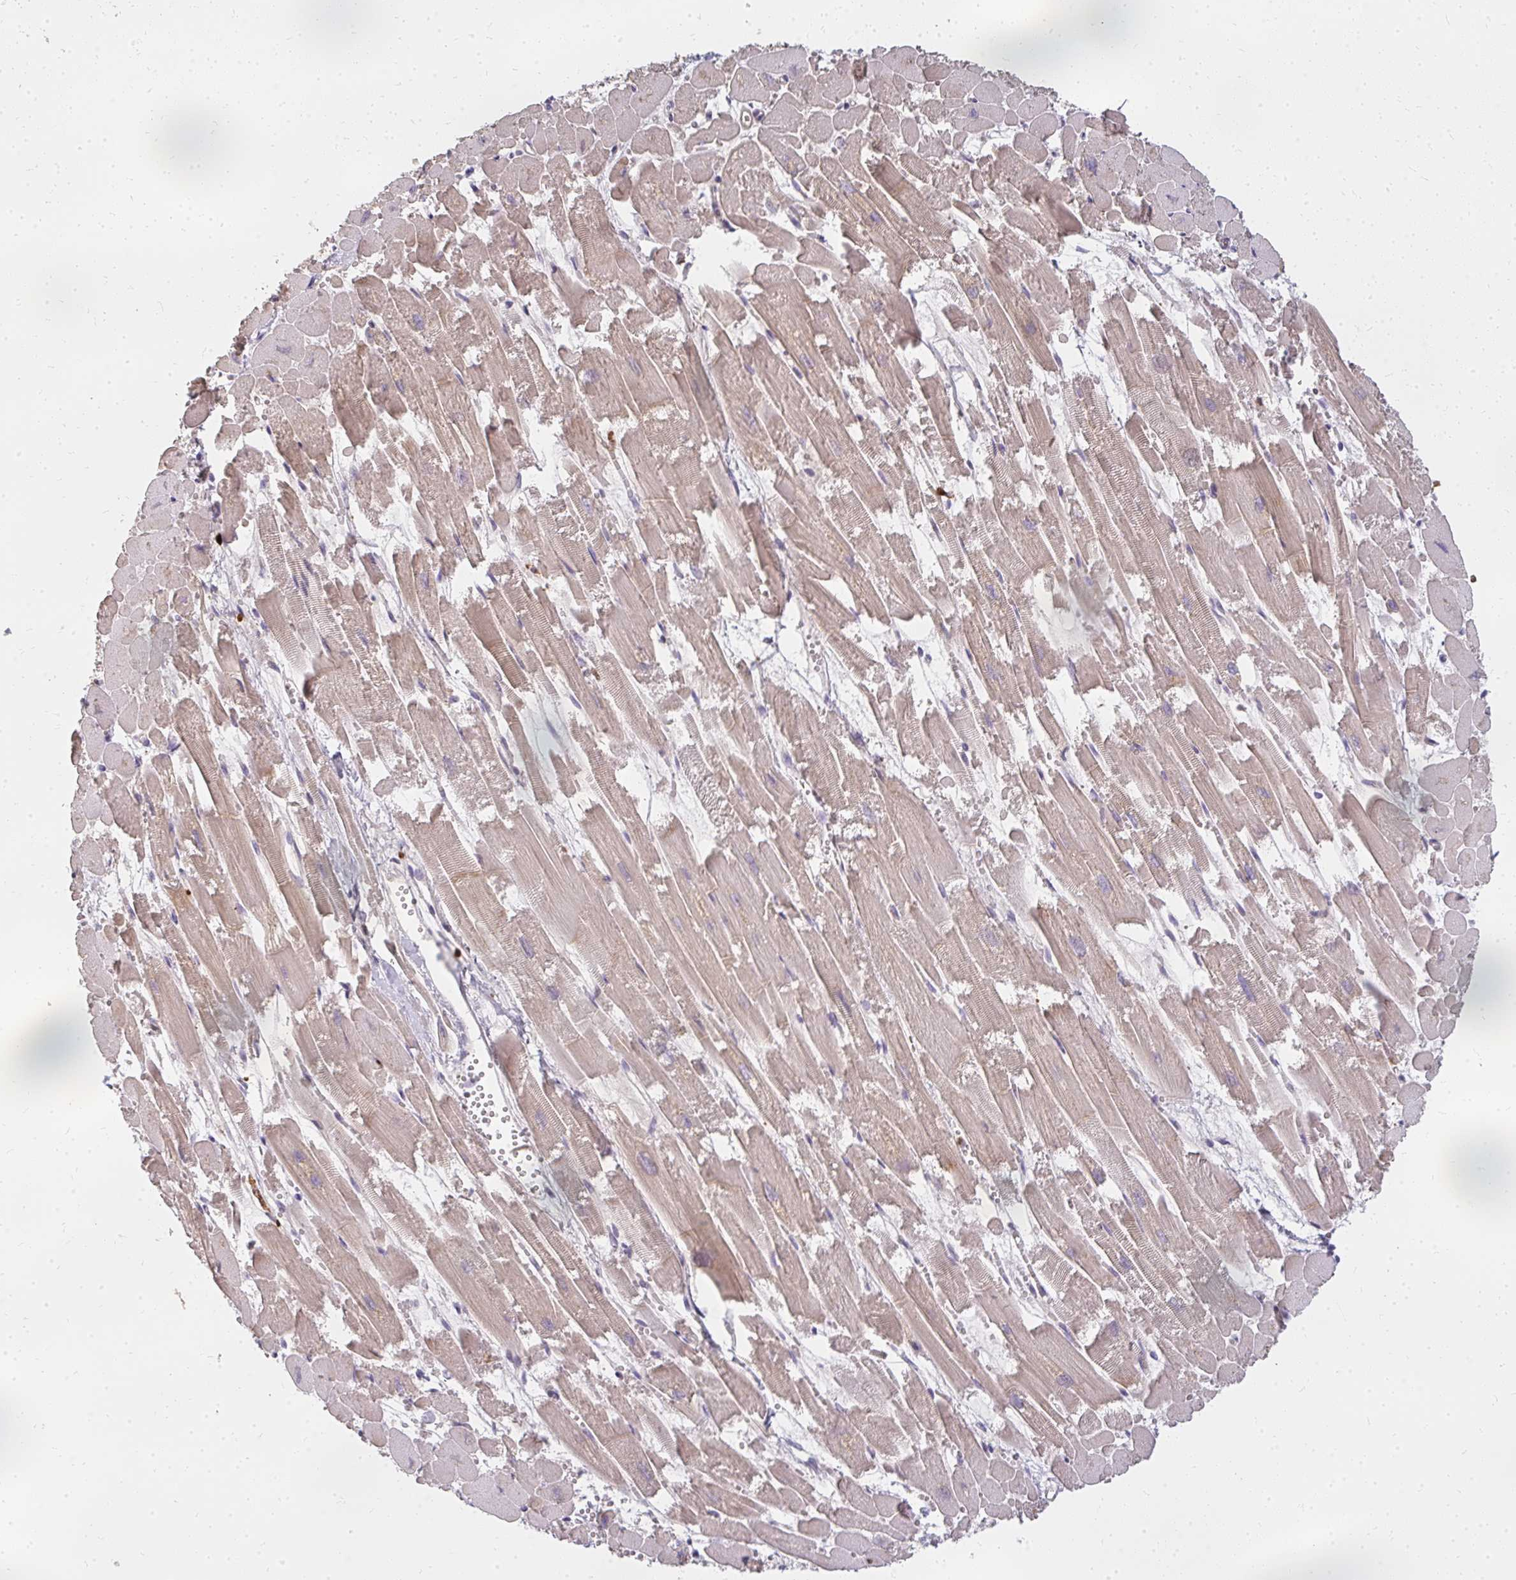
{"staining": {"intensity": "moderate", "quantity": ">75%", "location": "cytoplasmic/membranous"}, "tissue": "heart muscle", "cell_type": "Cardiomyocytes", "image_type": "normal", "snomed": [{"axis": "morphology", "description": "Normal tissue, NOS"}, {"axis": "topography", "description": "Heart"}], "caption": "Protein expression by immunohistochemistry (IHC) displays moderate cytoplasmic/membranous staining in approximately >75% of cardiomyocytes in normal heart muscle. (DAB IHC, brown staining for protein, blue staining for nuclei).", "gene": "CNTRL", "patient": {"sex": "female", "age": 52}}